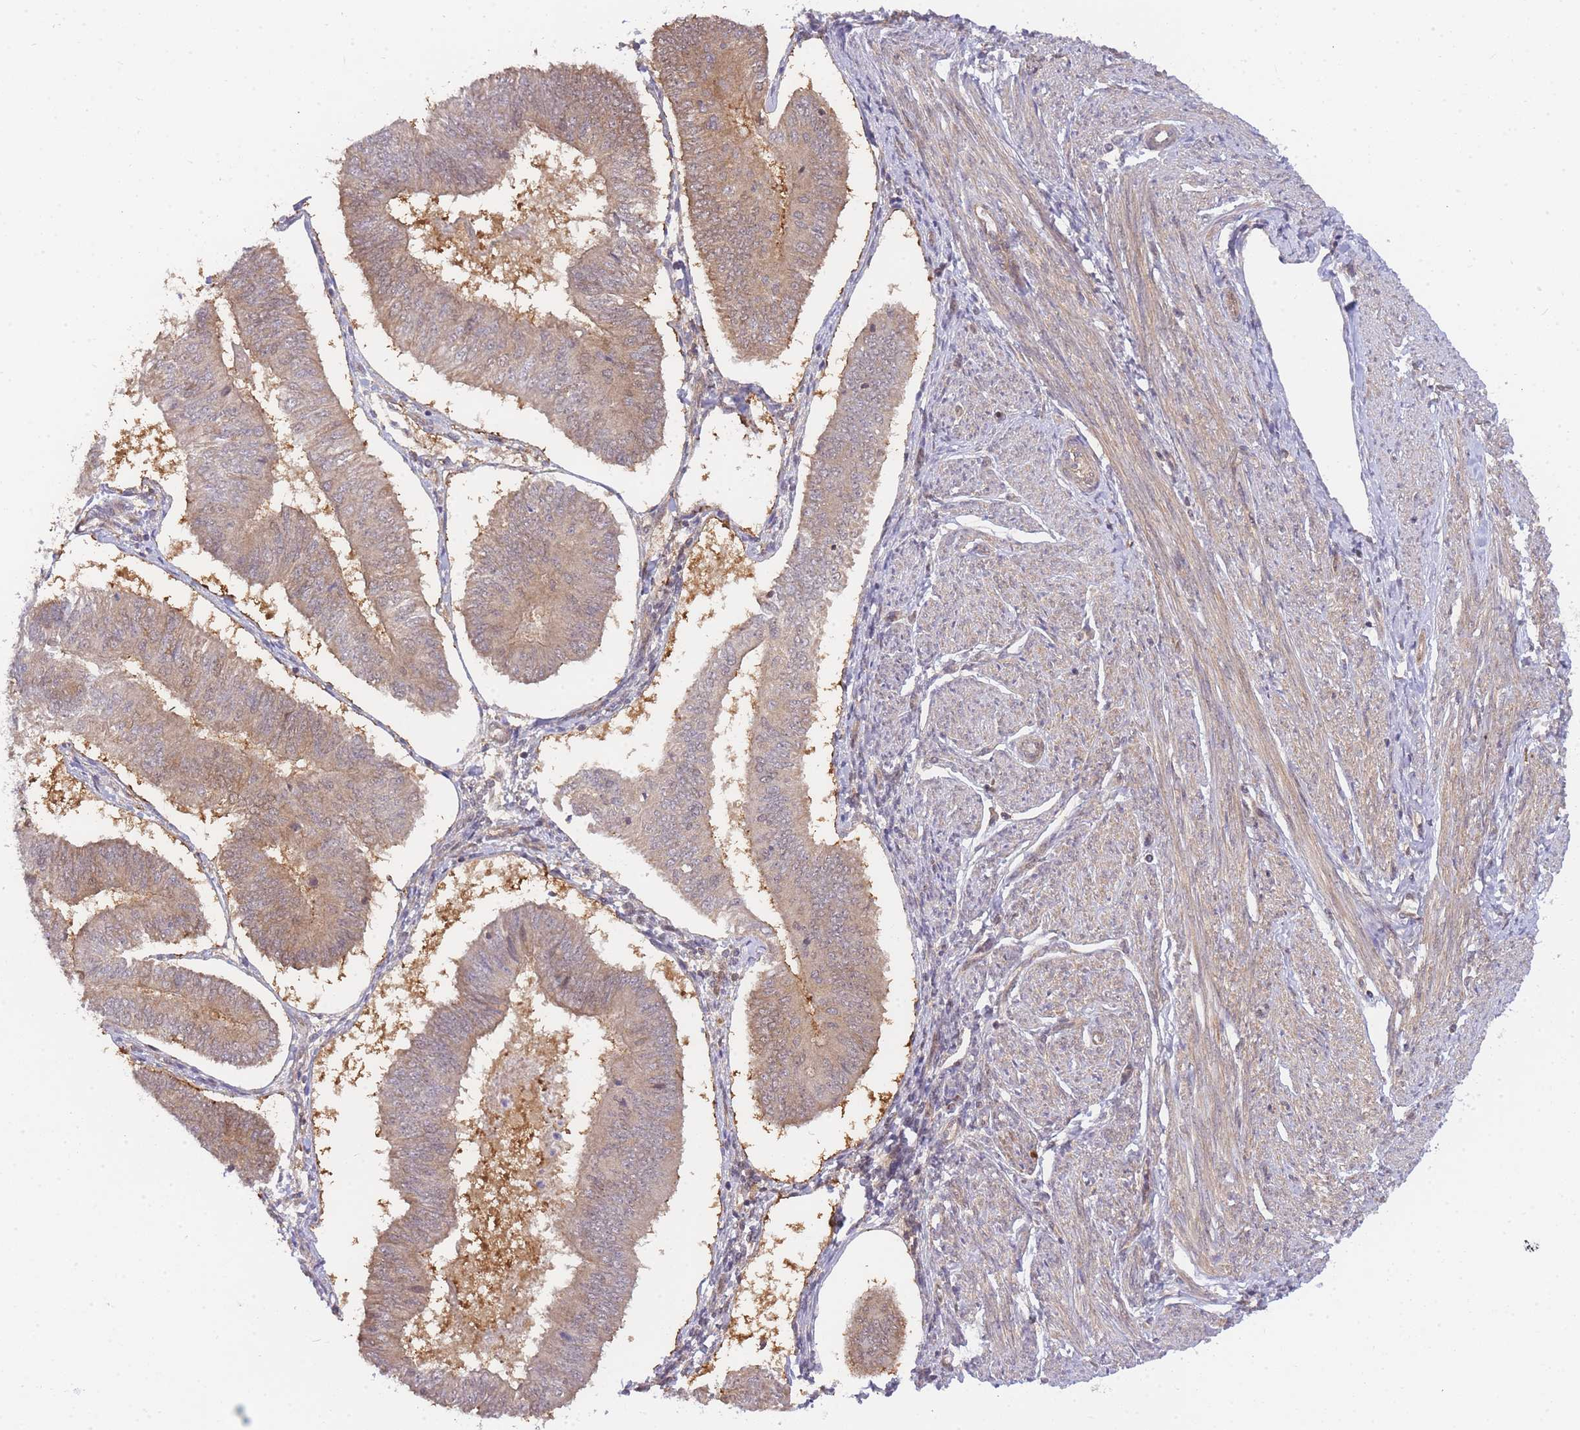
{"staining": {"intensity": "weak", "quantity": ">75%", "location": "cytoplasmic/membranous,nuclear"}, "tissue": "endometrial cancer", "cell_type": "Tumor cells", "image_type": "cancer", "snomed": [{"axis": "morphology", "description": "Adenocarcinoma, NOS"}, {"axis": "topography", "description": "Endometrium"}], "caption": "A brown stain labels weak cytoplasmic/membranous and nuclear expression of a protein in endometrial cancer (adenocarcinoma) tumor cells.", "gene": "KIAA1191", "patient": {"sex": "female", "age": 58}}